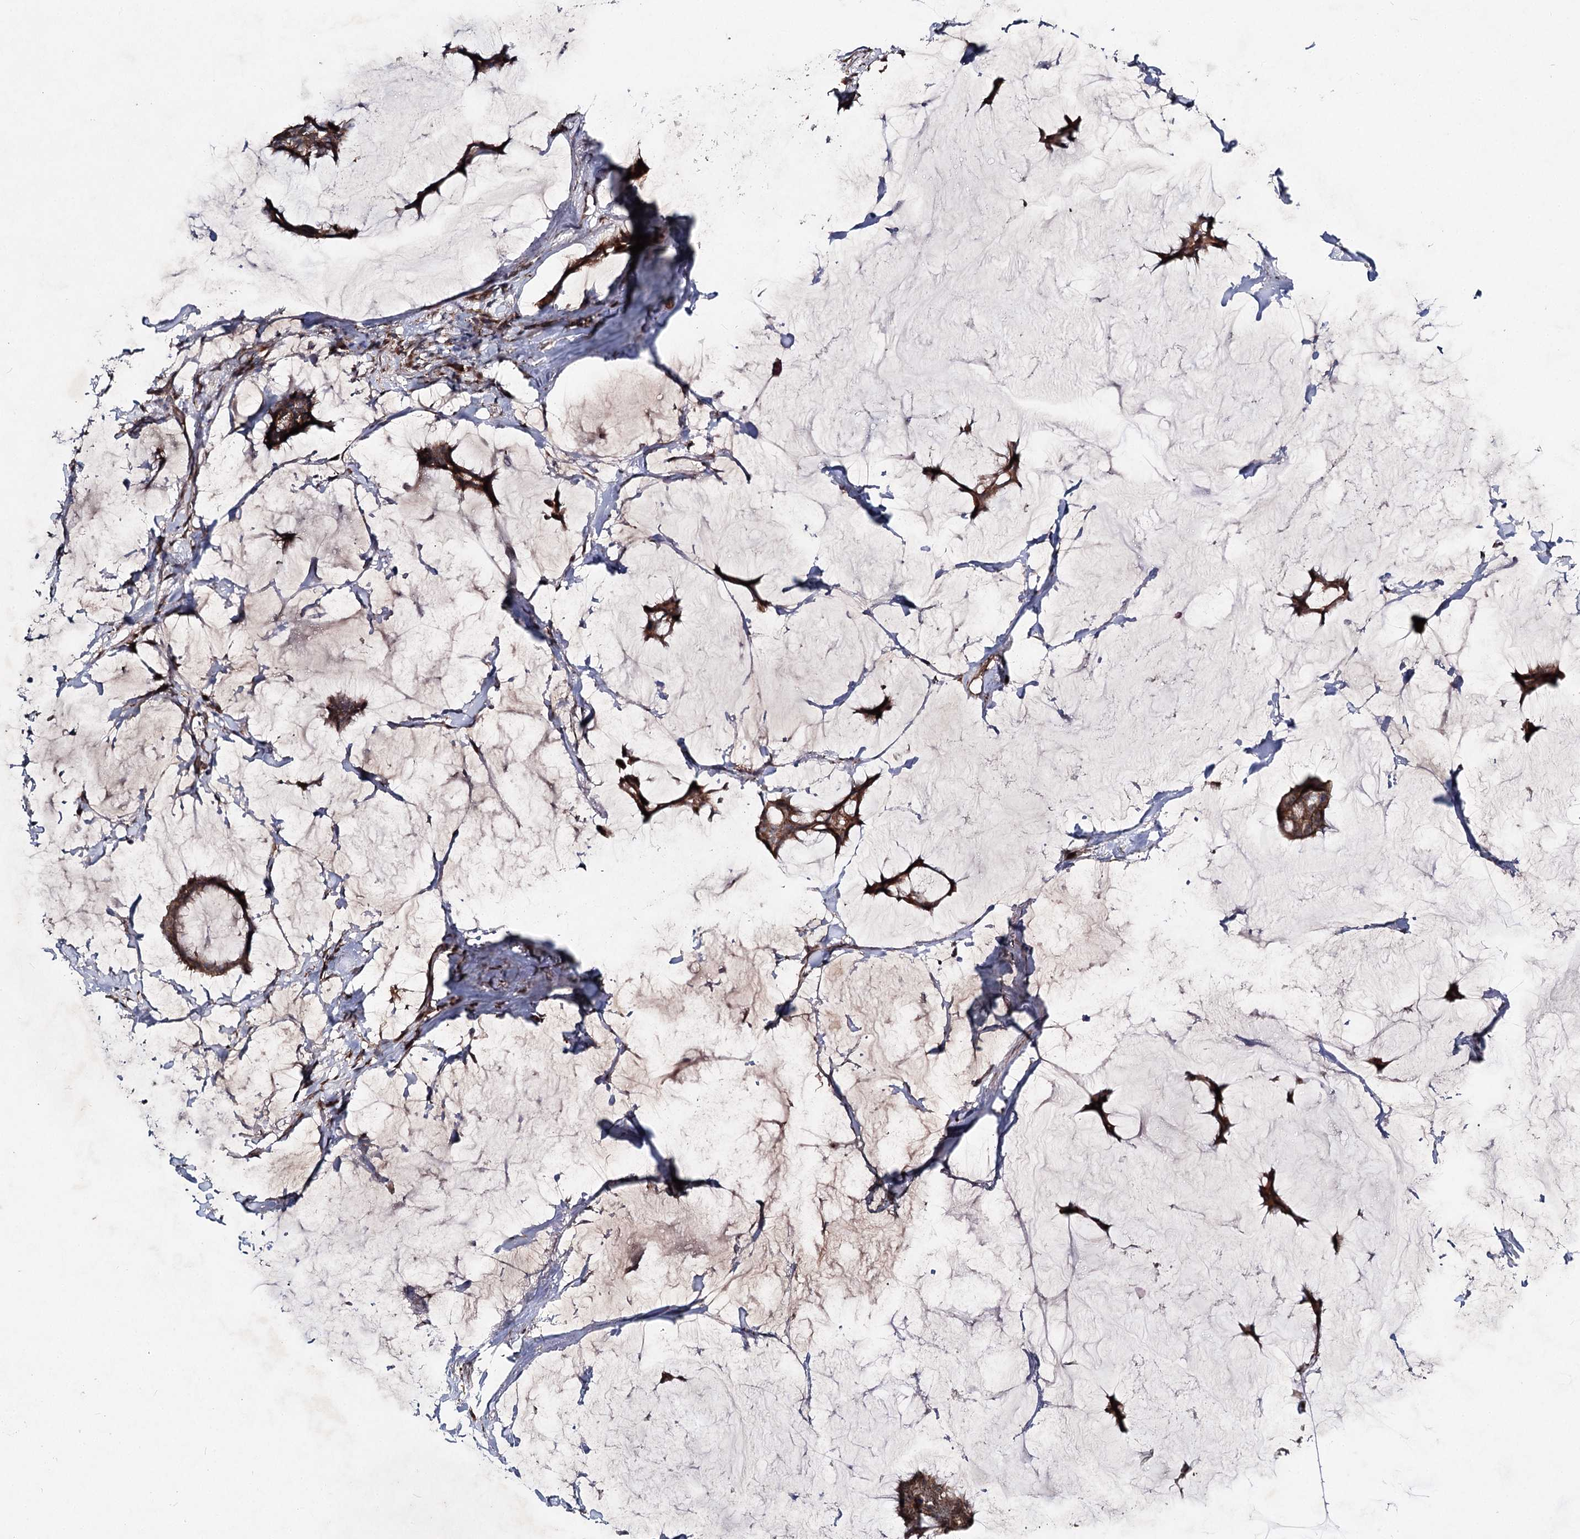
{"staining": {"intensity": "strong", "quantity": ">75%", "location": "cytoplasmic/membranous"}, "tissue": "breast cancer", "cell_type": "Tumor cells", "image_type": "cancer", "snomed": [{"axis": "morphology", "description": "Duct carcinoma"}, {"axis": "topography", "description": "Breast"}], "caption": "Strong cytoplasmic/membranous protein staining is present in about >75% of tumor cells in breast cancer. Nuclei are stained in blue.", "gene": "MSANTD2", "patient": {"sex": "female", "age": 93}}